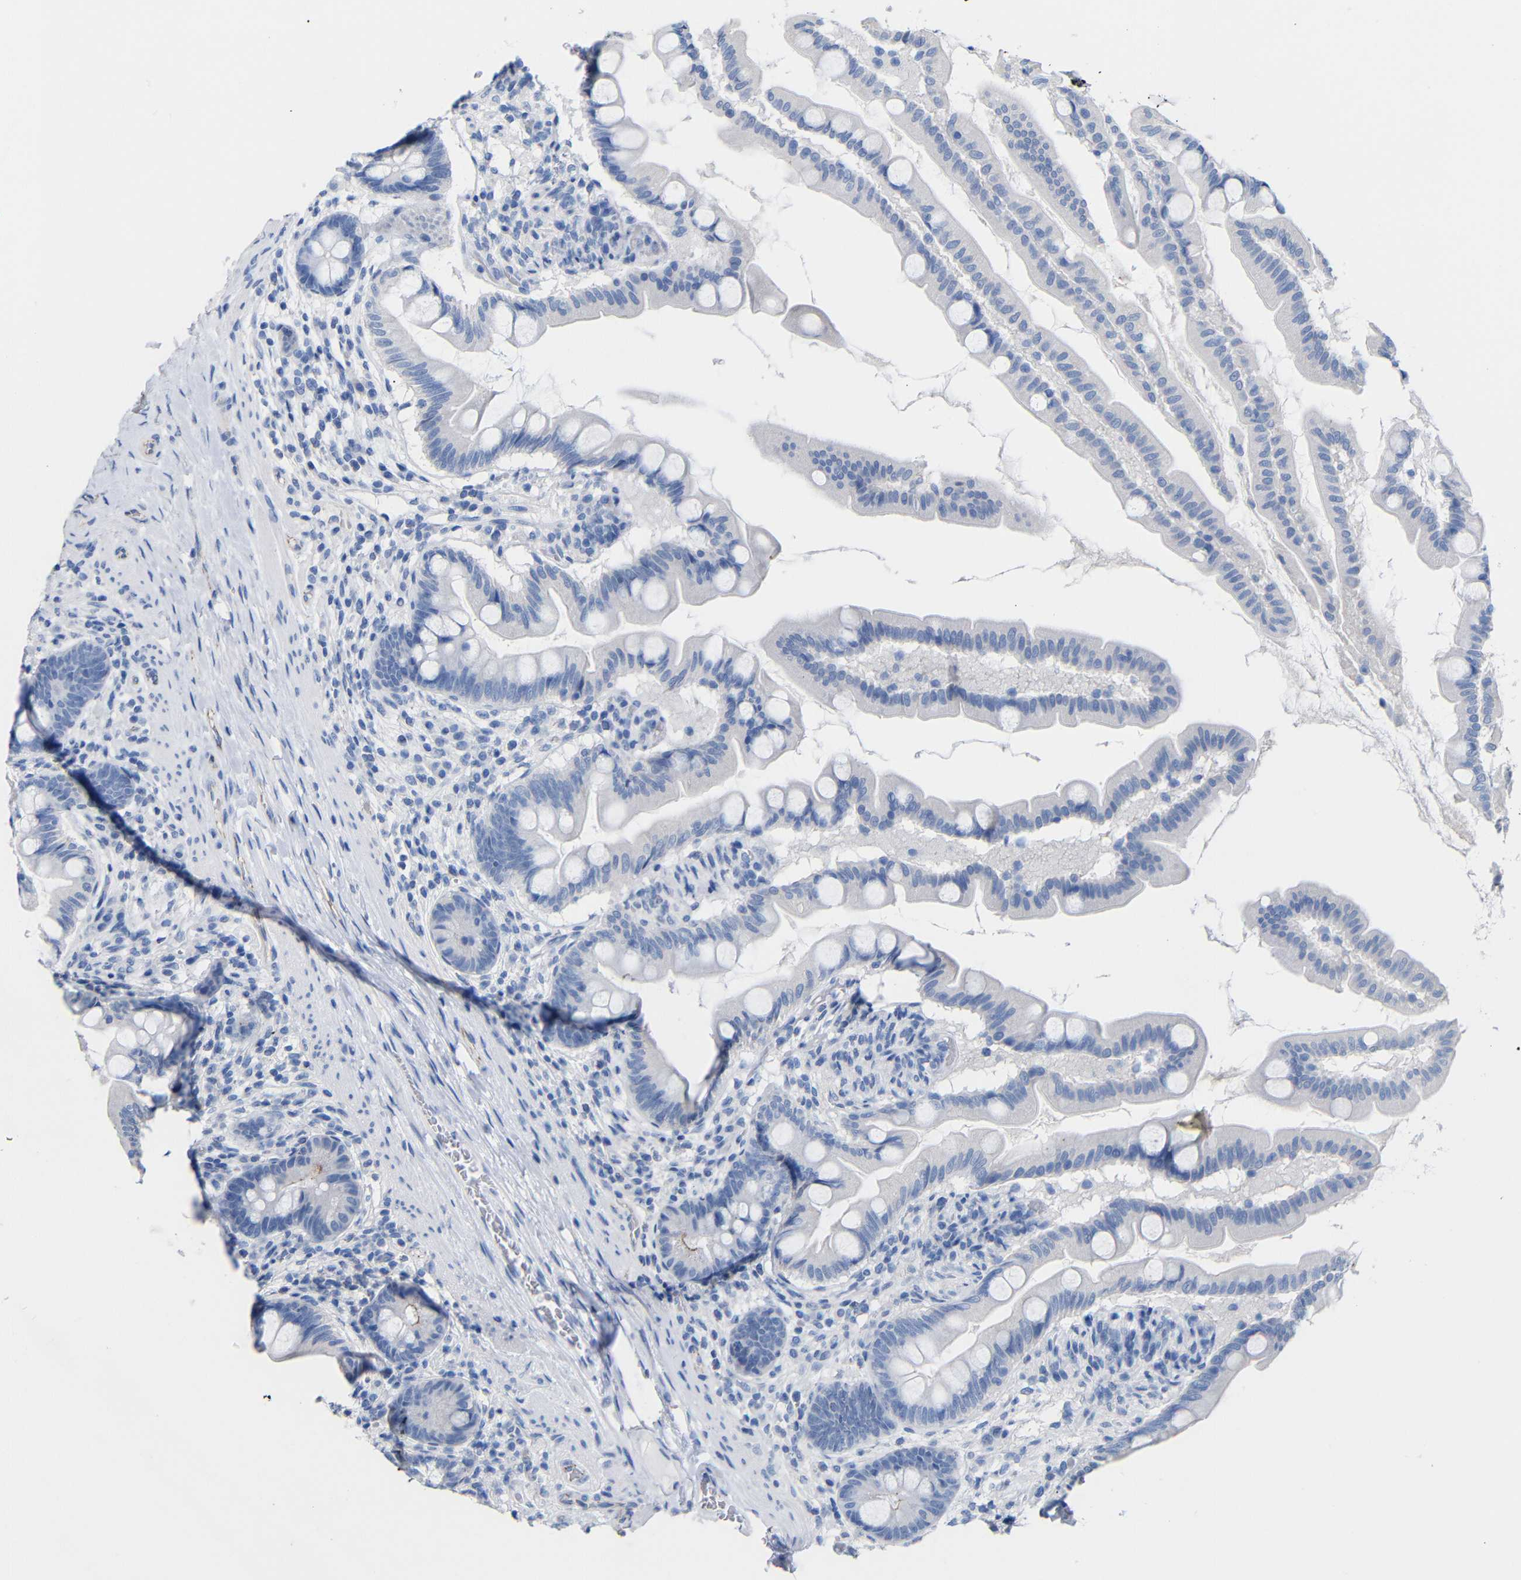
{"staining": {"intensity": "negative", "quantity": "none", "location": "none"}, "tissue": "small intestine", "cell_type": "Glandular cells", "image_type": "normal", "snomed": [{"axis": "morphology", "description": "Normal tissue, NOS"}, {"axis": "topography", "description": "Small intestine"}], "caption": "DAB immunohistochemical staining of unremarkable human small intestine demonstrates no significant staining in glandular cells.", "gene": "CGNL1", "patient": {"sex": "female", "age": 56}}